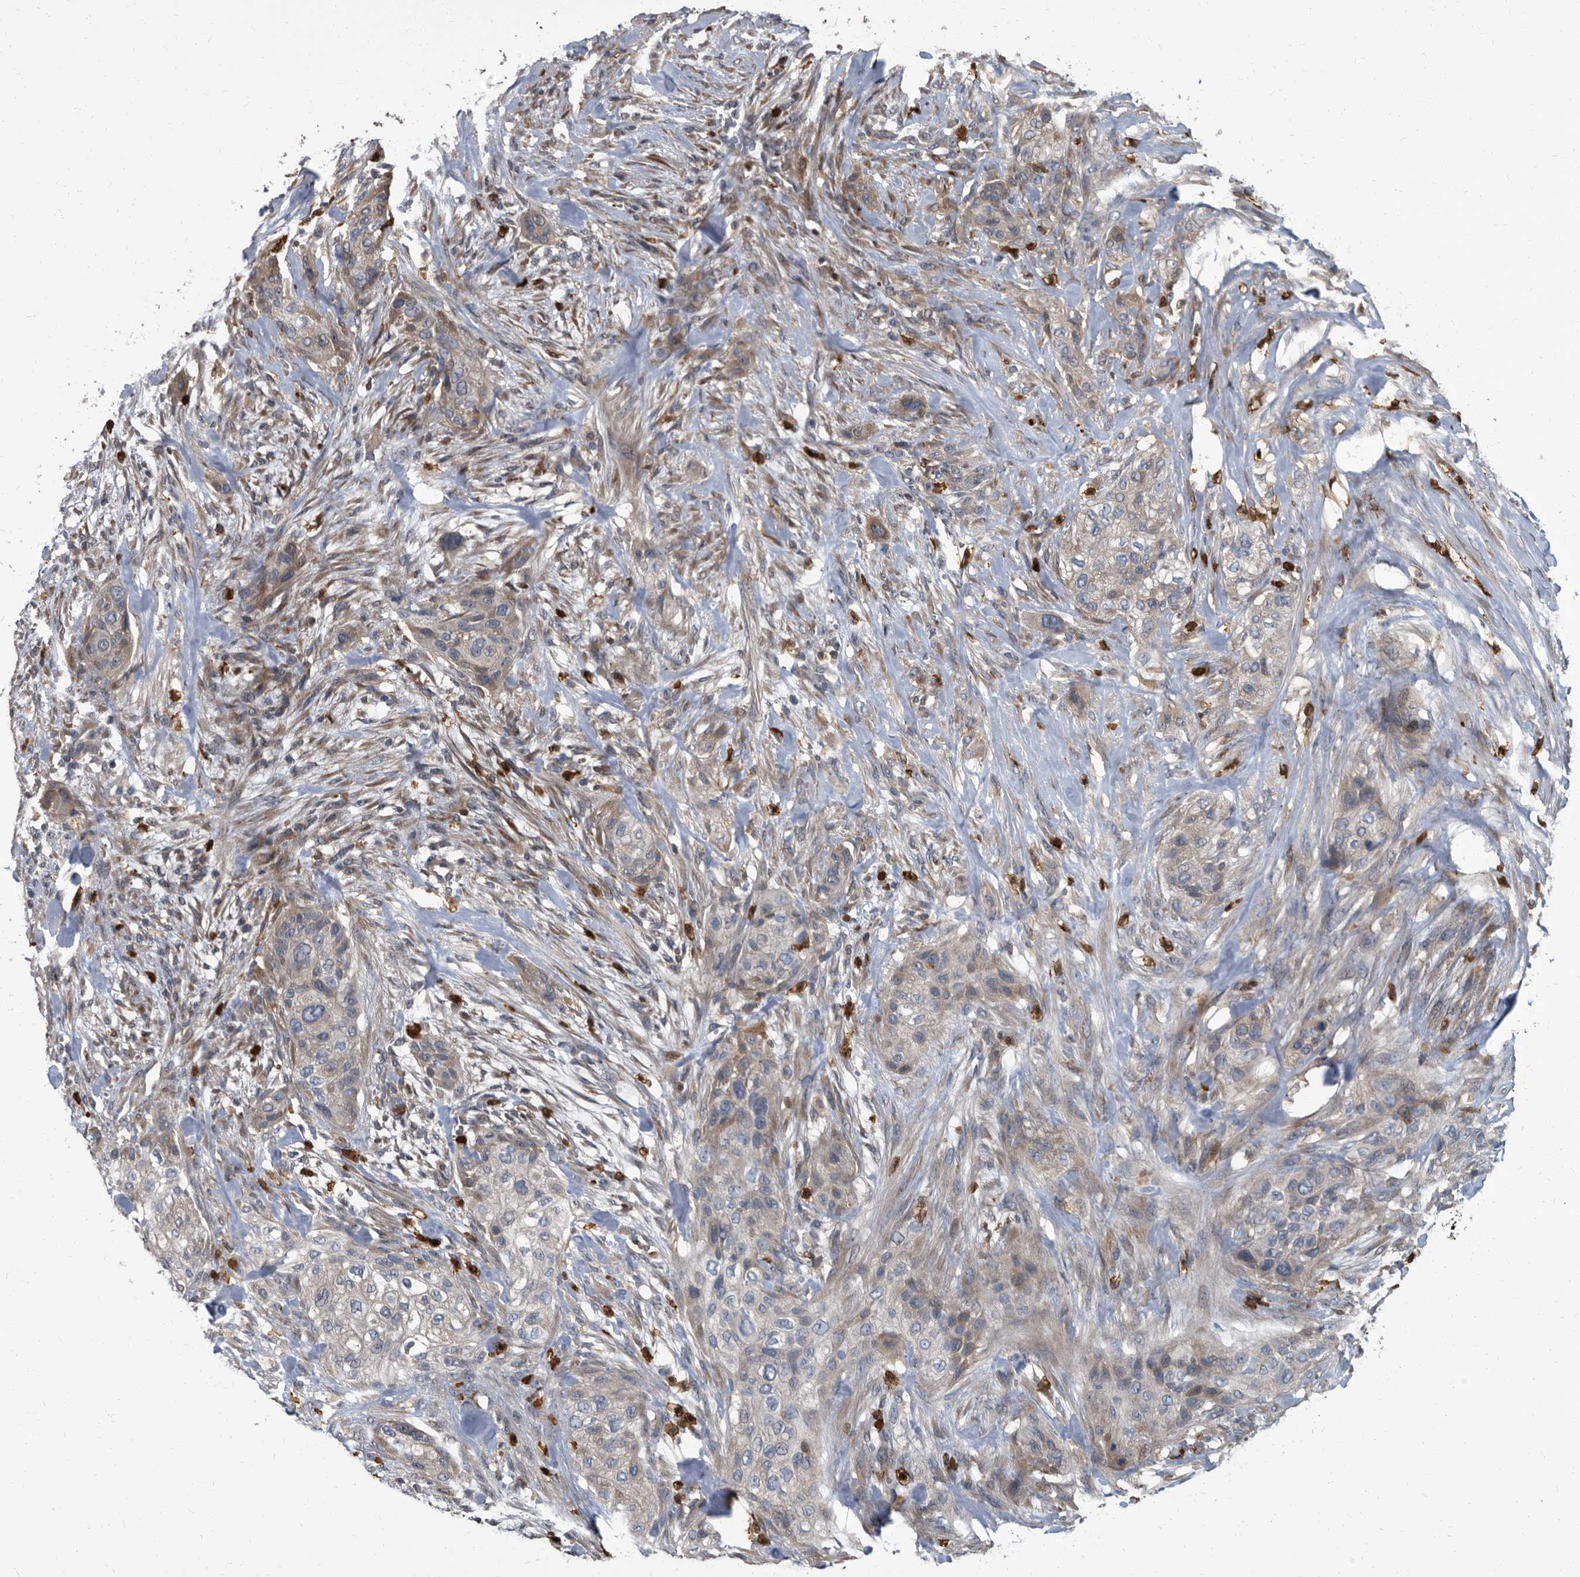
{"staining": {"intensity": "weak", "quantity": "25%-75%", "location": "cytoplasmic/membranous"}, "tissue": "urothelial cancer", "cell_type": "Tumor cells", "image_type": "cancer", "snomed": [{"axis": "morphology", "description": "Urothelial carcinoma, High grade"}, {"axis": "topography", "description": "Urinary bladder"}], "caption": "Tumor cells demonstrate low levels of weak cytoplasmic/membranous positivity in about 25%-75% of cells in human high-grade urothelial carcinoma.", "gene": "CDV3", "patient": {"sex": "male", "age": 35}}